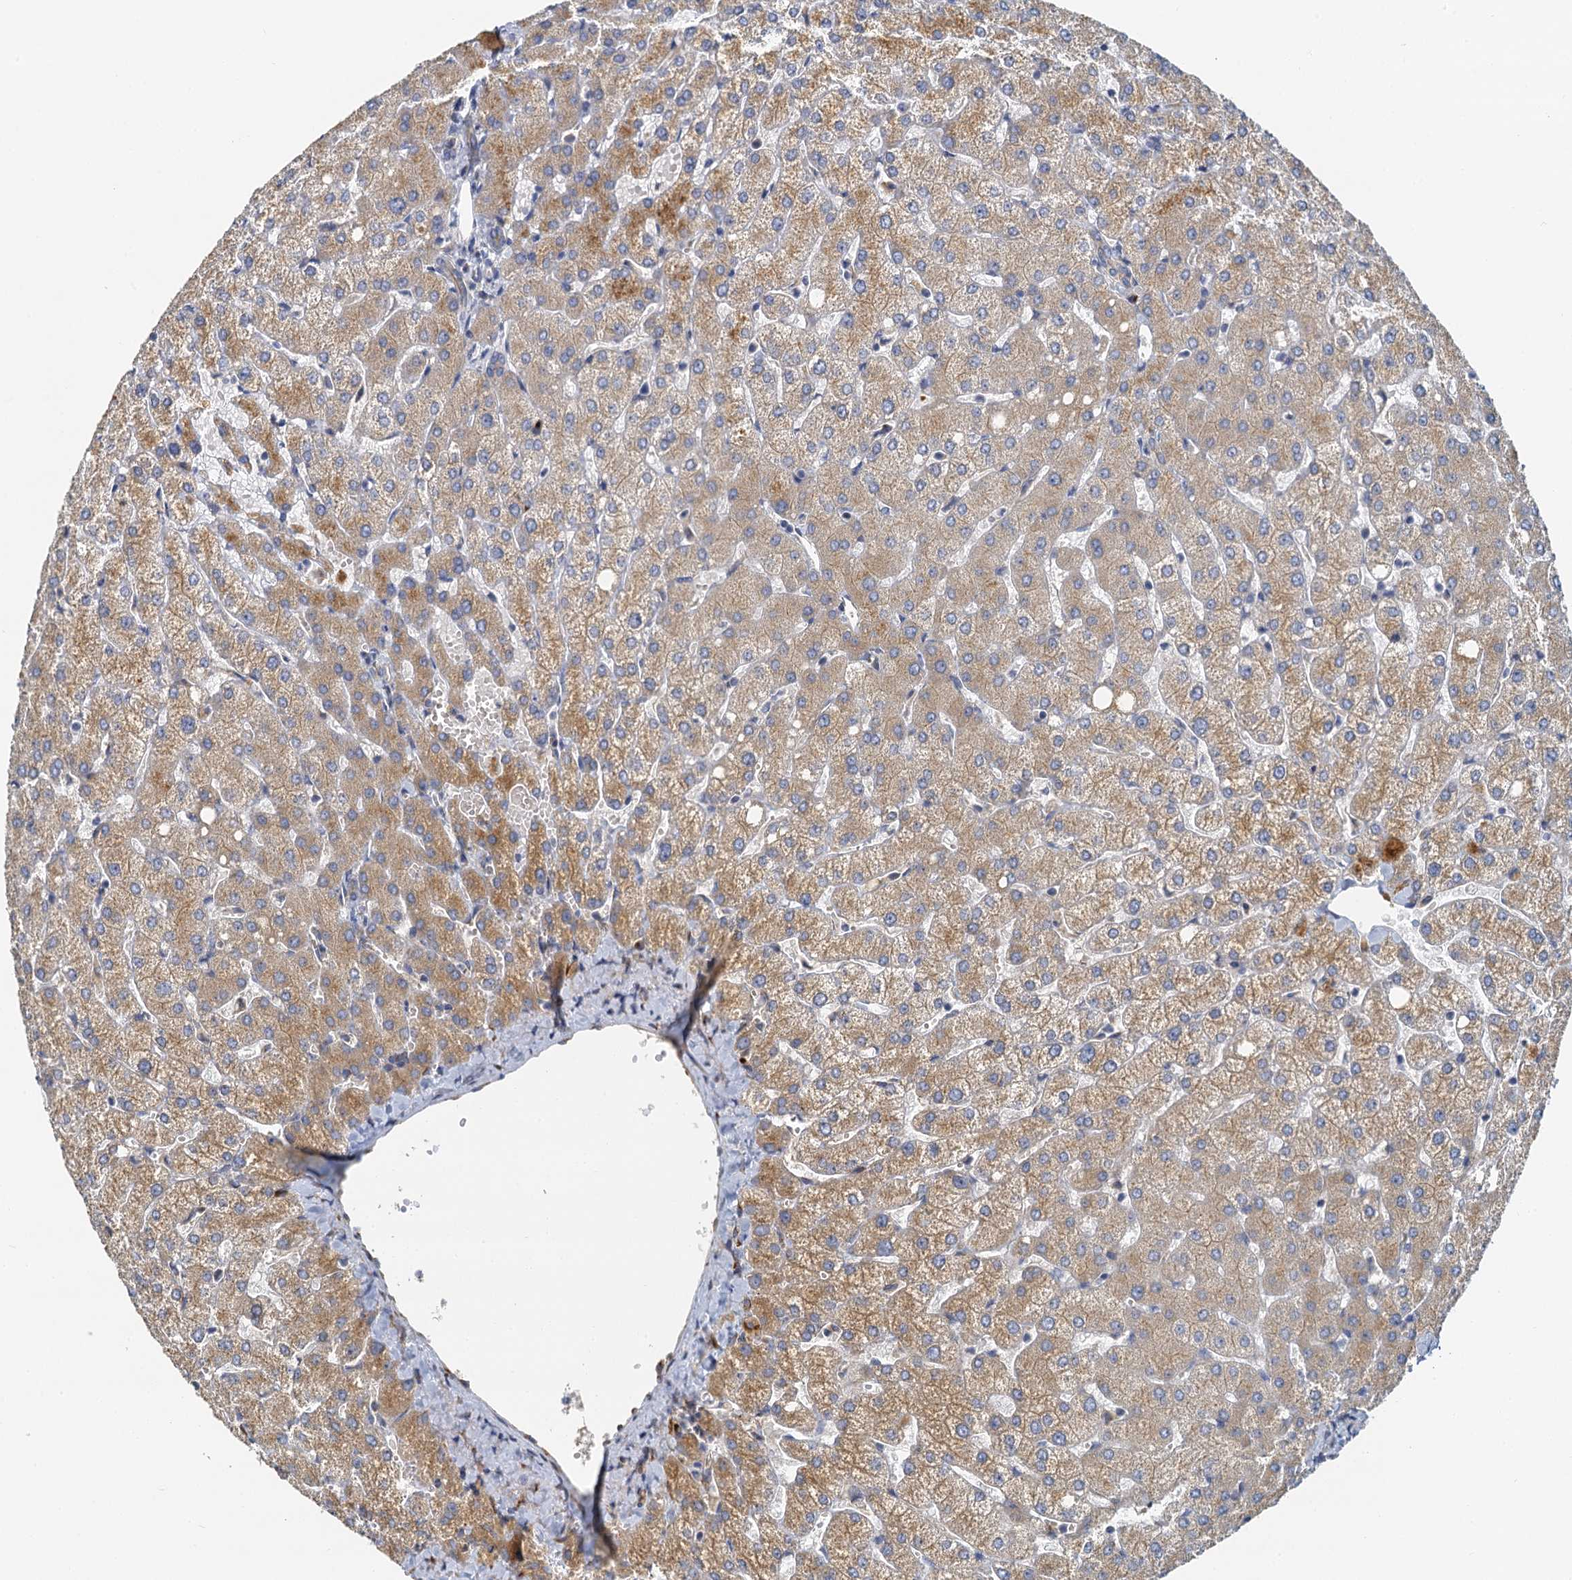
{"staining": {"intensity": "negative", "quantity": "none", "location": "none"}, "tissue": "liver", "cell_type": "Cholangiocytes", "image_type": "normal", "snomed": [{"axis": "morphology", "description": "Normal tissue, NOS"}, {"axis": "topography", "description": "Liver"}], "caption": "Micrograph shows no significant protein positivity in cholangiocytes of benign liver. Nuclei are stained in blue.", "gene": "NKAPD1", "patient": {"sex": "female", "age": 54}}